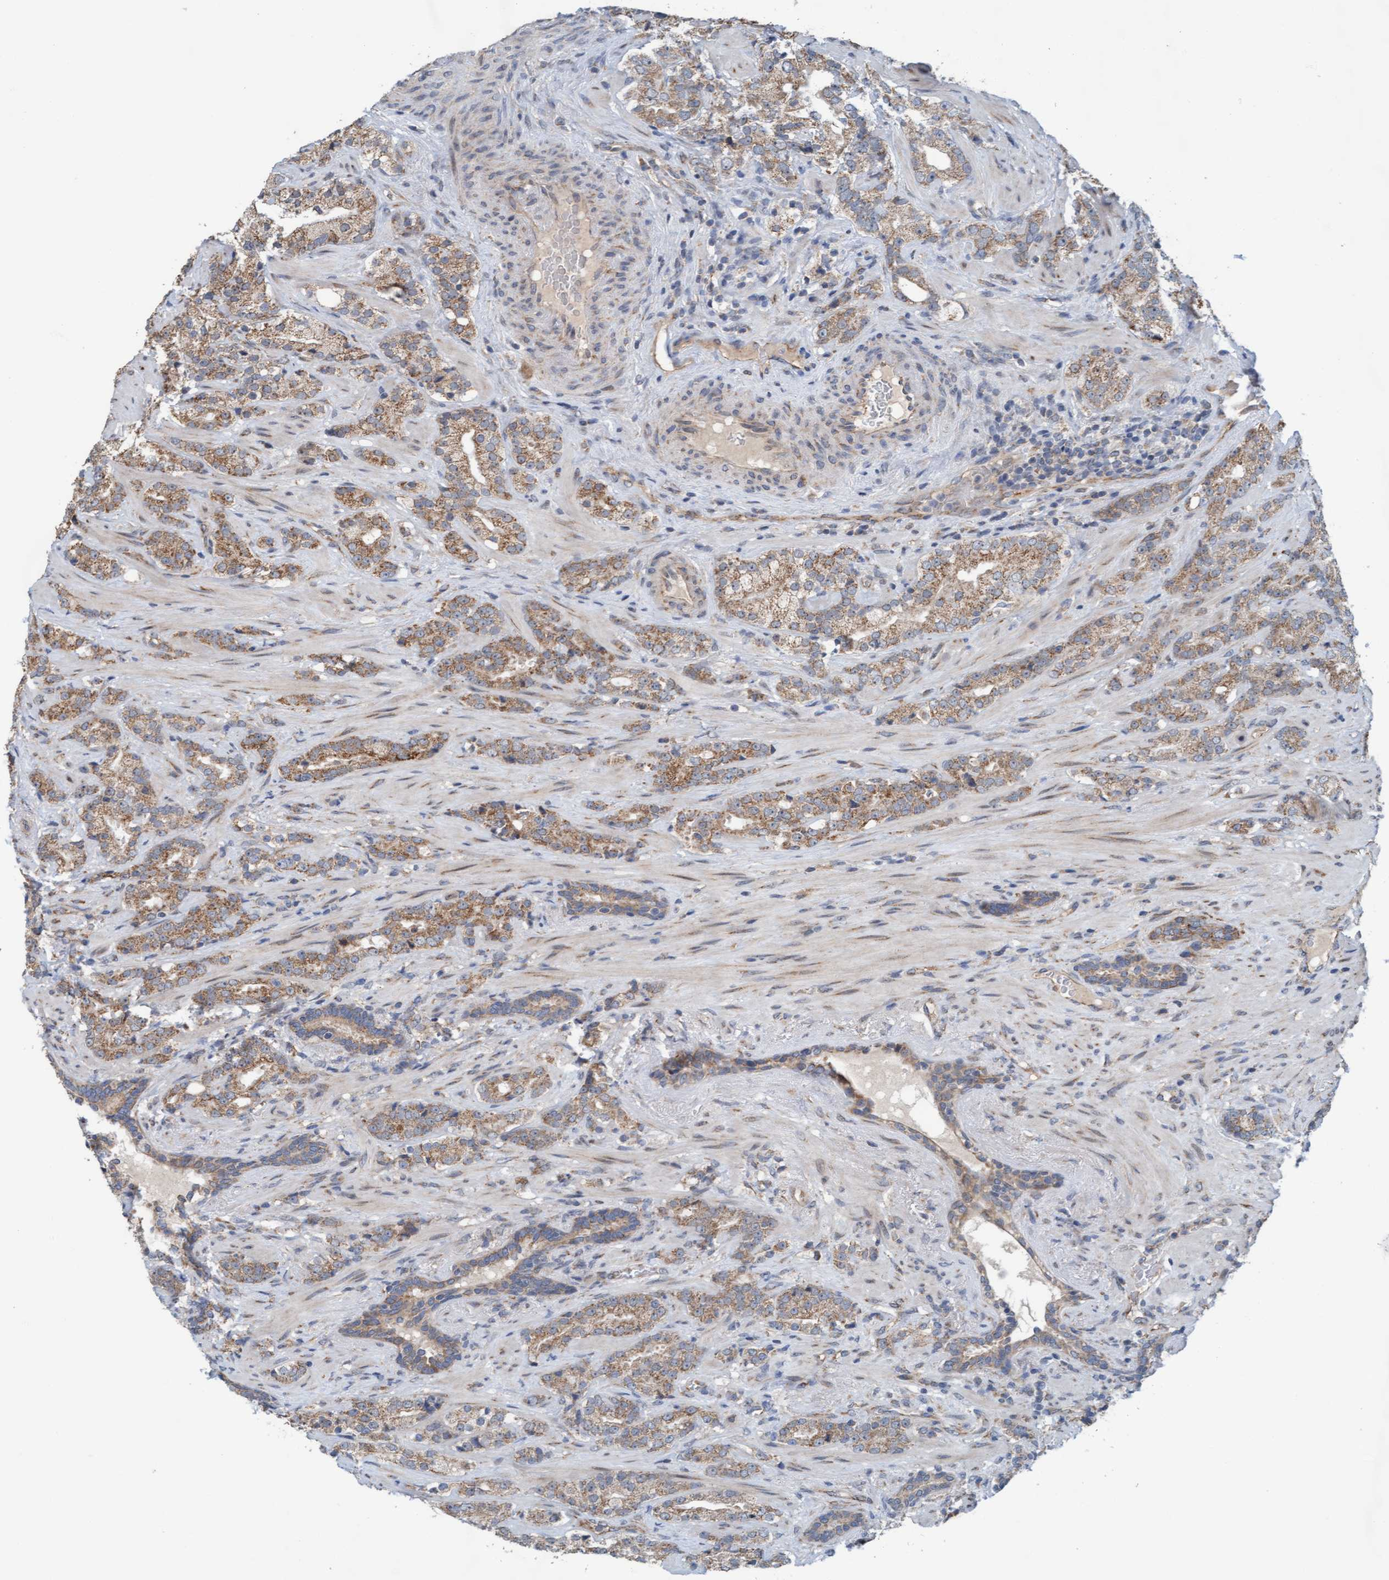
{"staining": {"intensity": "moderate", "quantity": ">75%", "location": "cytoplasmic/membranous"}, "tissue": "prostate cancer", "cell_type": "Tumor cells", "image_type": "cancer", "snomed": [{"axis": "morphology", "description": "Adenocarcinoma, High grade"}, {"axis": "topography", "description": "Prostate"}], "caption": "Approximately >75% of tumor cells in prostate cancer (high-grade adenocarcinoma) exhibit moderate cytoplasmic/membranous protein staining as visualized by brown immunohistochemical staining.", "gene": "ZNF566", "patient": {"sex": "male", "age": 71}}